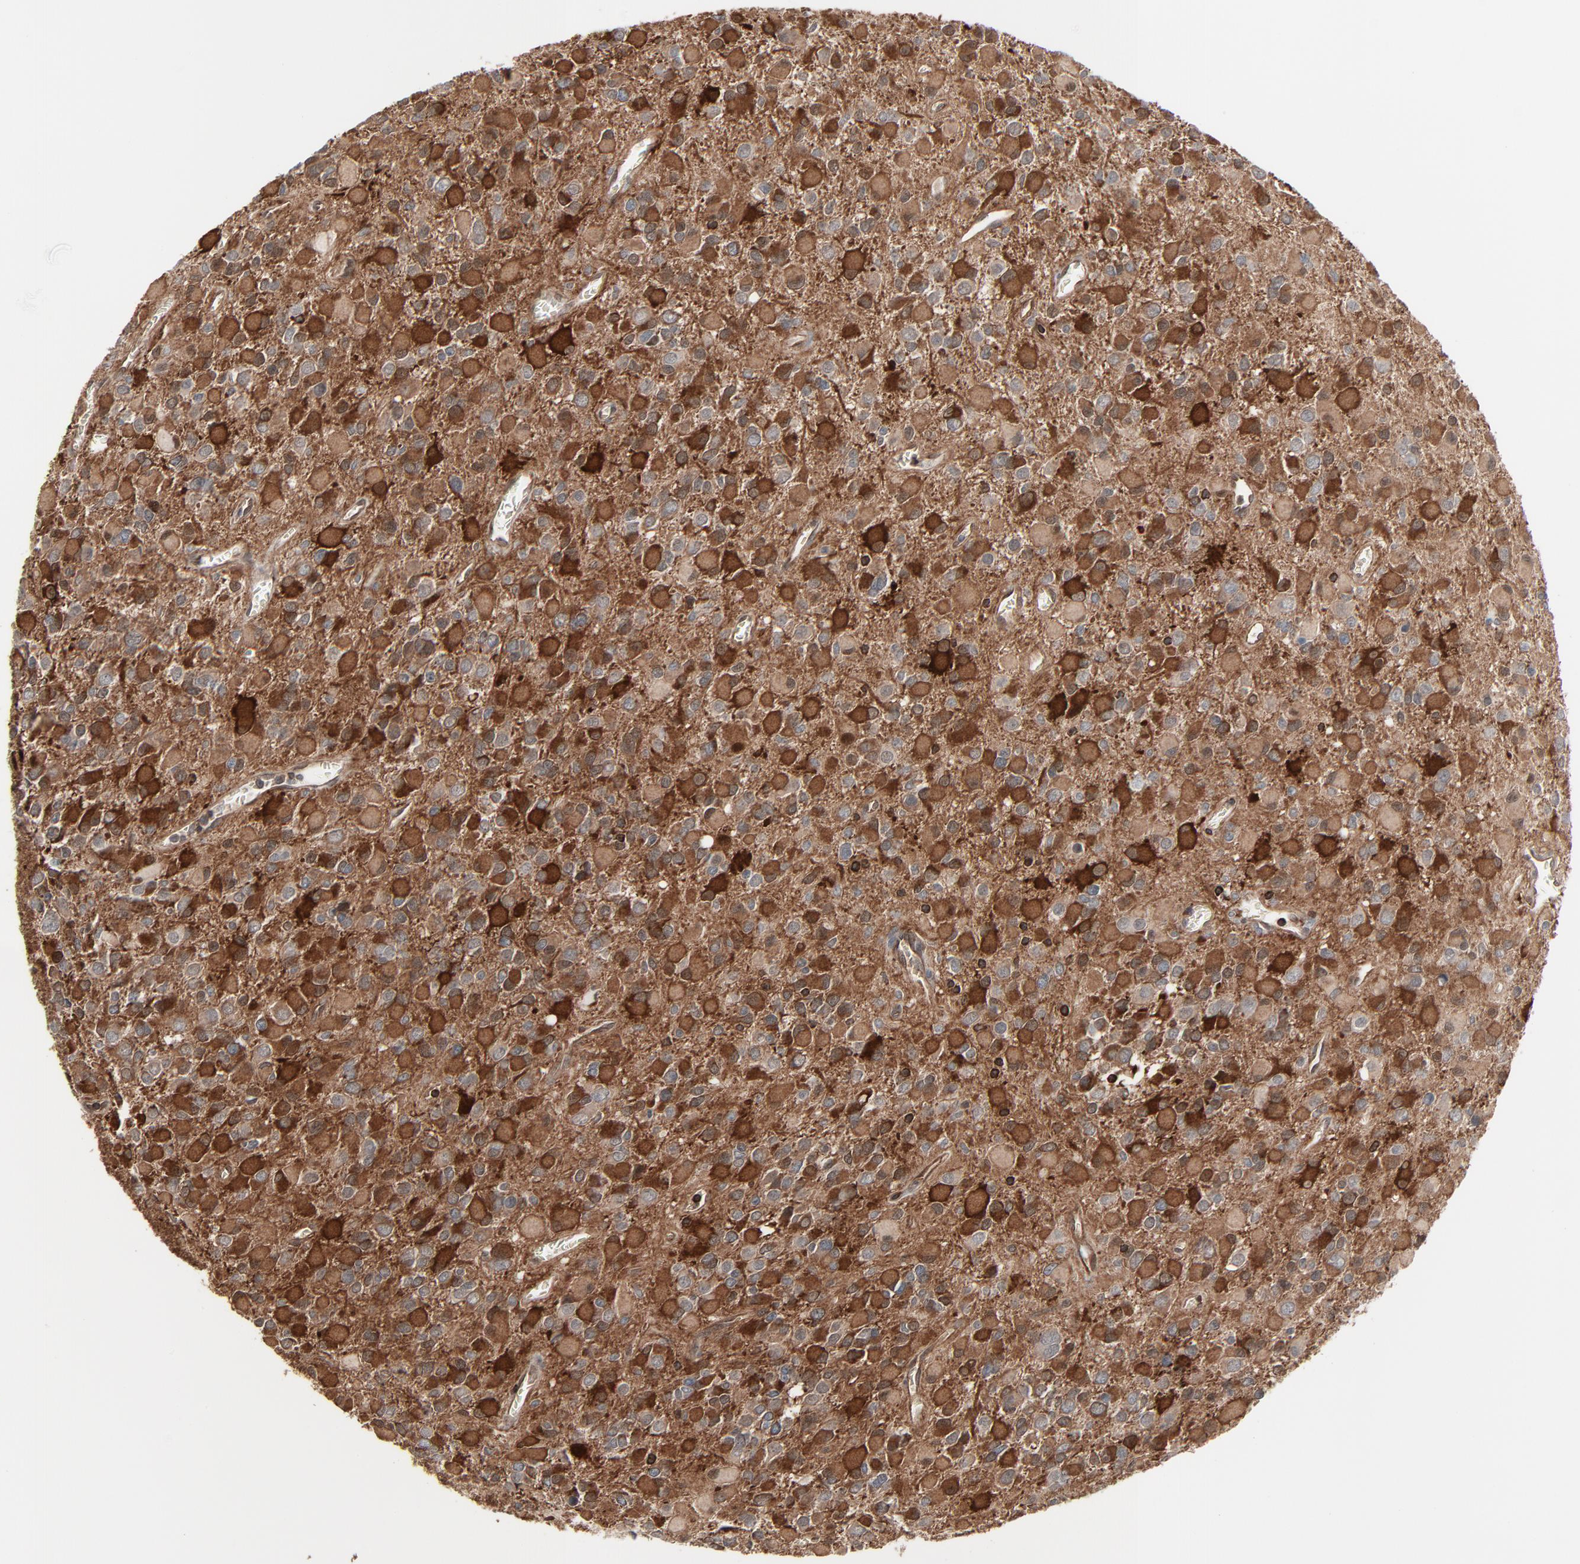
{"staining": {"intensity": "moderate", "quantity": "<25%", "location": "cytoplasmic/membranous"}, "tissue": "glioma", "cell_type": "Tumor cells", "image_type": "cancer", "snomed": [{"axis": "morphology", "description": "Glioma, malignant, Low grade"}, {"axis": "topography", "description": "Brain"}], "caption": "IHC of human low-grade glioma (malignant) exhibits low levels of moderate cytoplasmic/membranous positivity in about <25% of tumor cells.", "gene": "OPTN", "patient": {"sex": "male", "age": 42}}